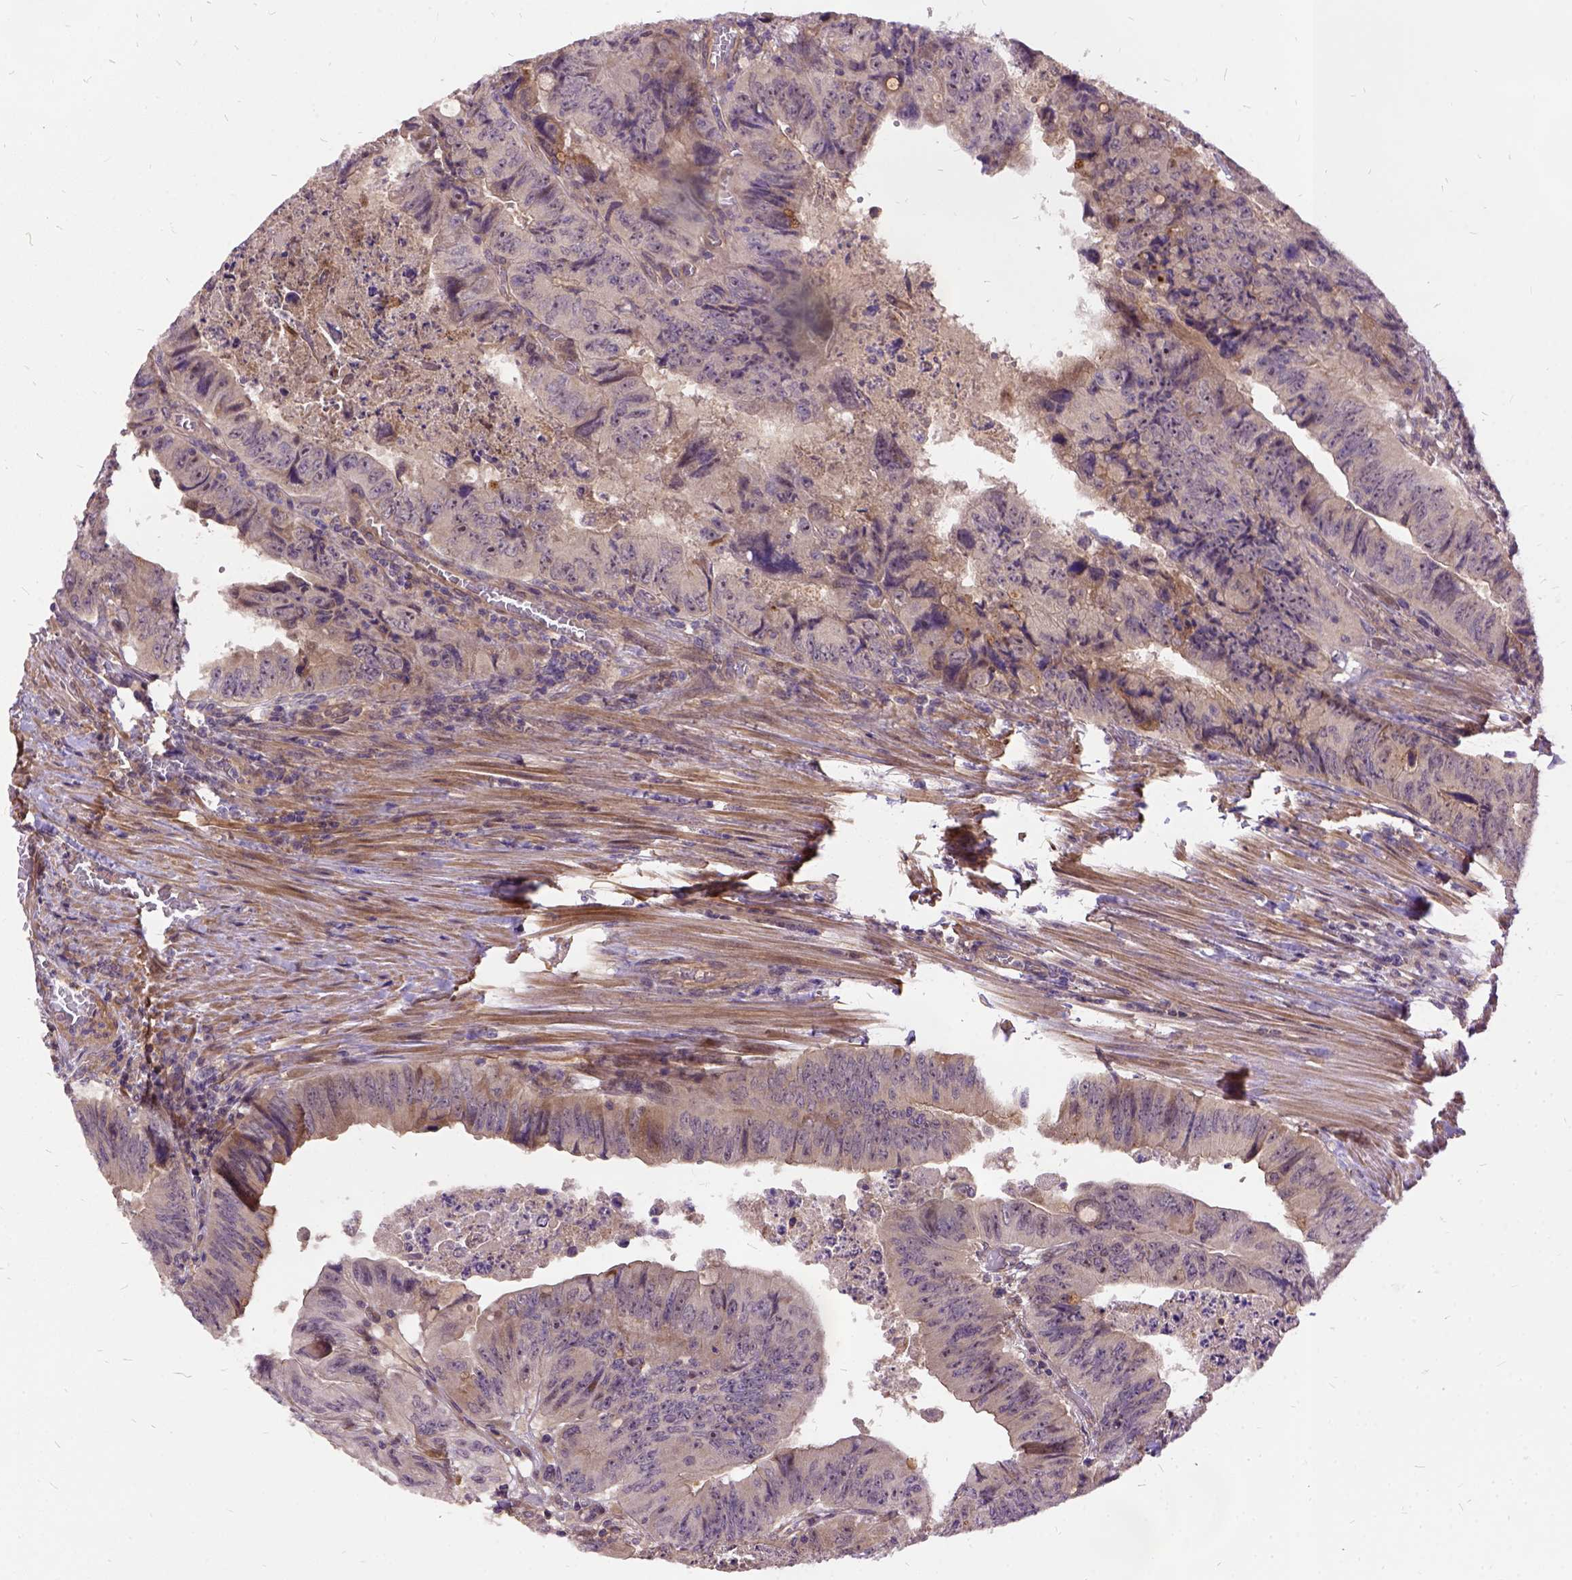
{"staining": {"intensity": "moderate", "quantity": "<25%", "location": "cytoplasmic/membranous"}, "tissue": "colorectal cancer", "cell_type": "Tumor cells", "image_type": "cancer", "snomed": [{"axis": "morphology", "description": "Adenocarcinoma, NOS"}, {"axis": "topography", "description": "Colon"}], "caption": "Immunohistochemistry (IHC) photomicrograph of colorectal adenocarcinoma stained for a protein (brown), which reveals low levels of moderate cytoplasmic/membranous expression in about <25% of tumor cells.", "gene": "ILRUN", "patient": {"sex": "female", "age": 84}}